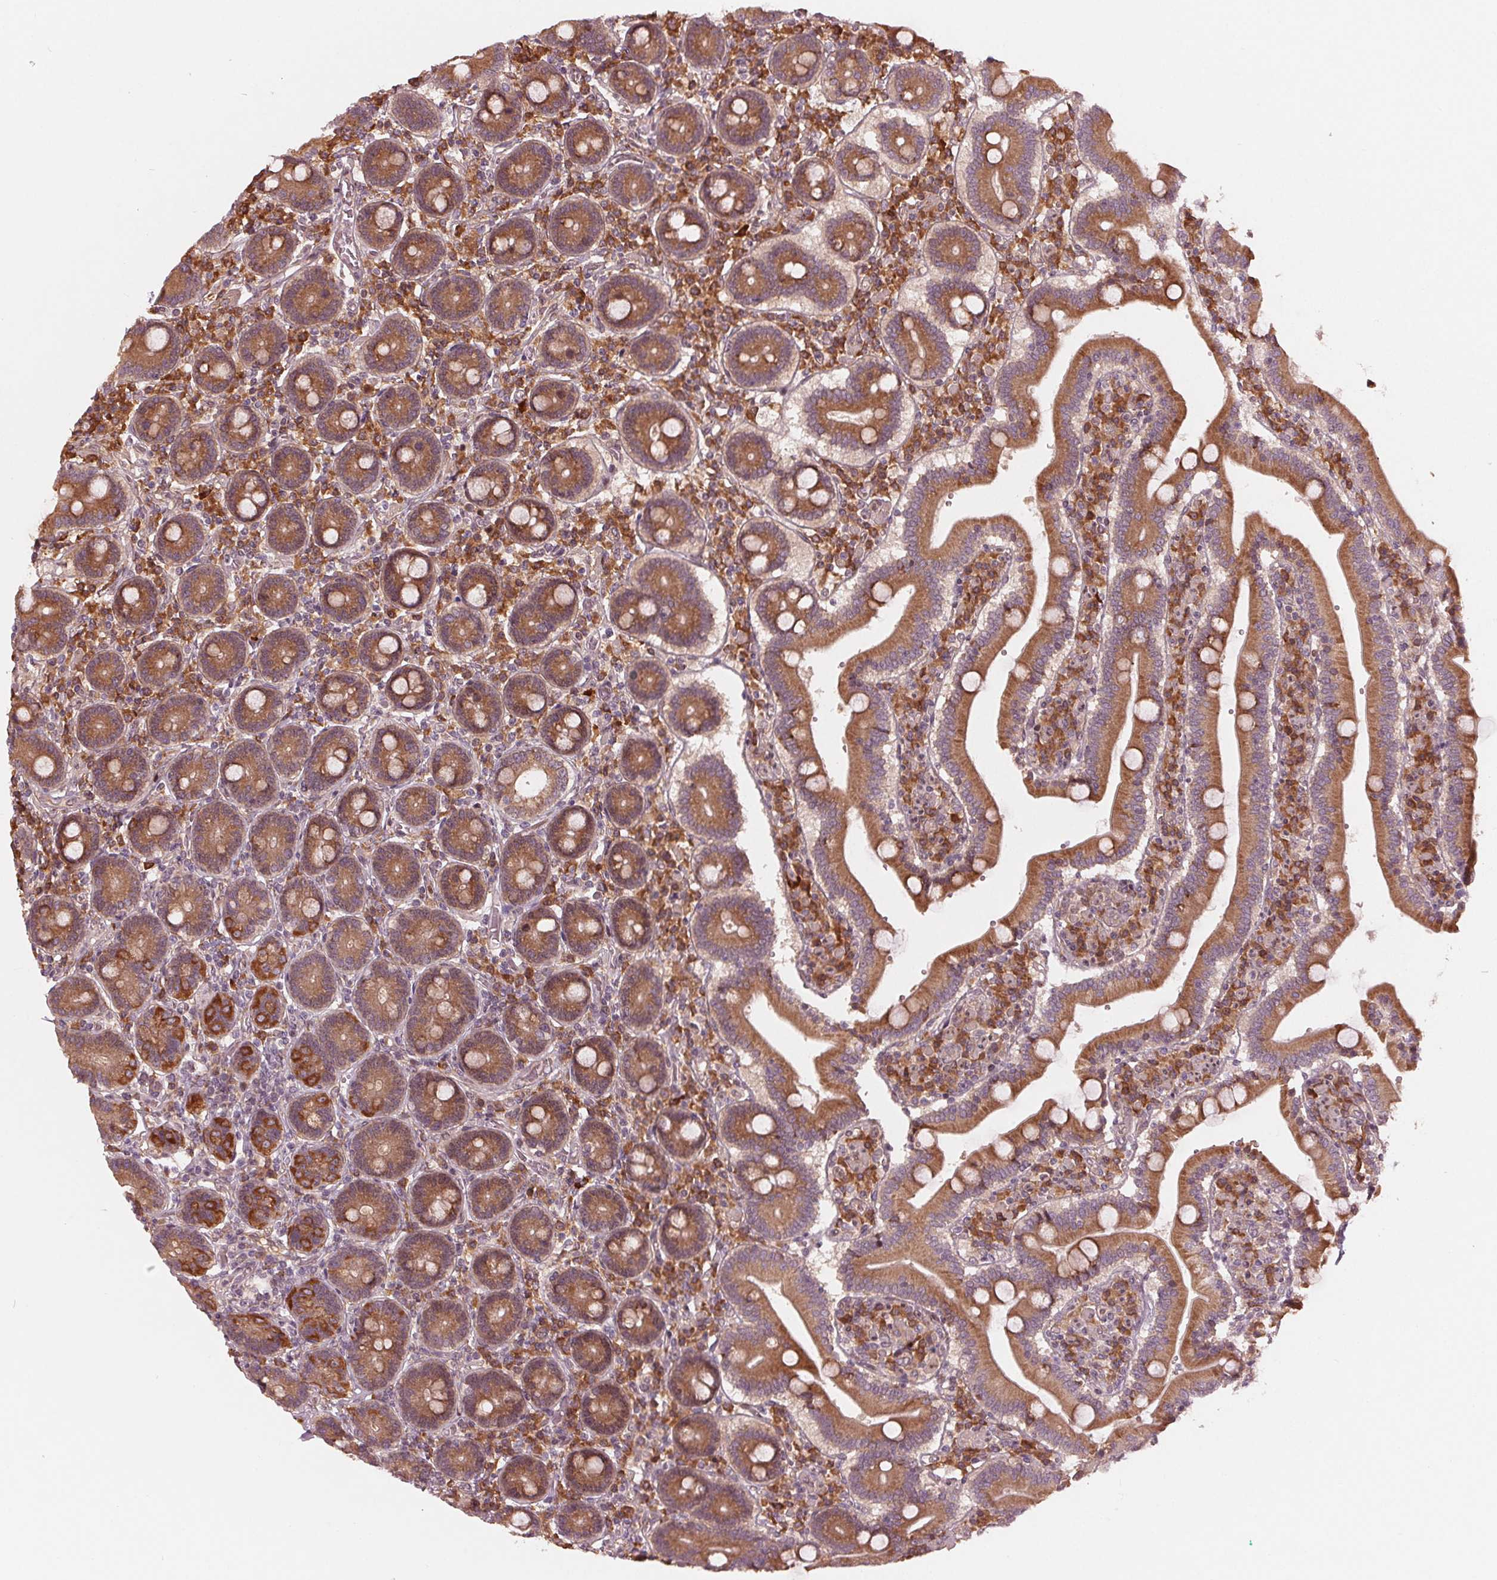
{"staining": {"intensity": "strong", "quantity": ">75%", "location": "cytoplasmic/membranous"}, "tissue": "duodenum", "cell_type": "Glandular cells", "image_type": "normal", "snomed": [{"axis": "morphology", "description": "Normal tissue, NOS"}, {"axis": "topography", "description": "Duodenum"}], "caption": "A brown stain shows strong cytoplasmic/membranous staining of a protein in glandular cells of normal duodenum. (IHC, brightfield microscopy, high magnification).", "gene": "CMIP", "patient": {"sex": "female", "age": 62}}